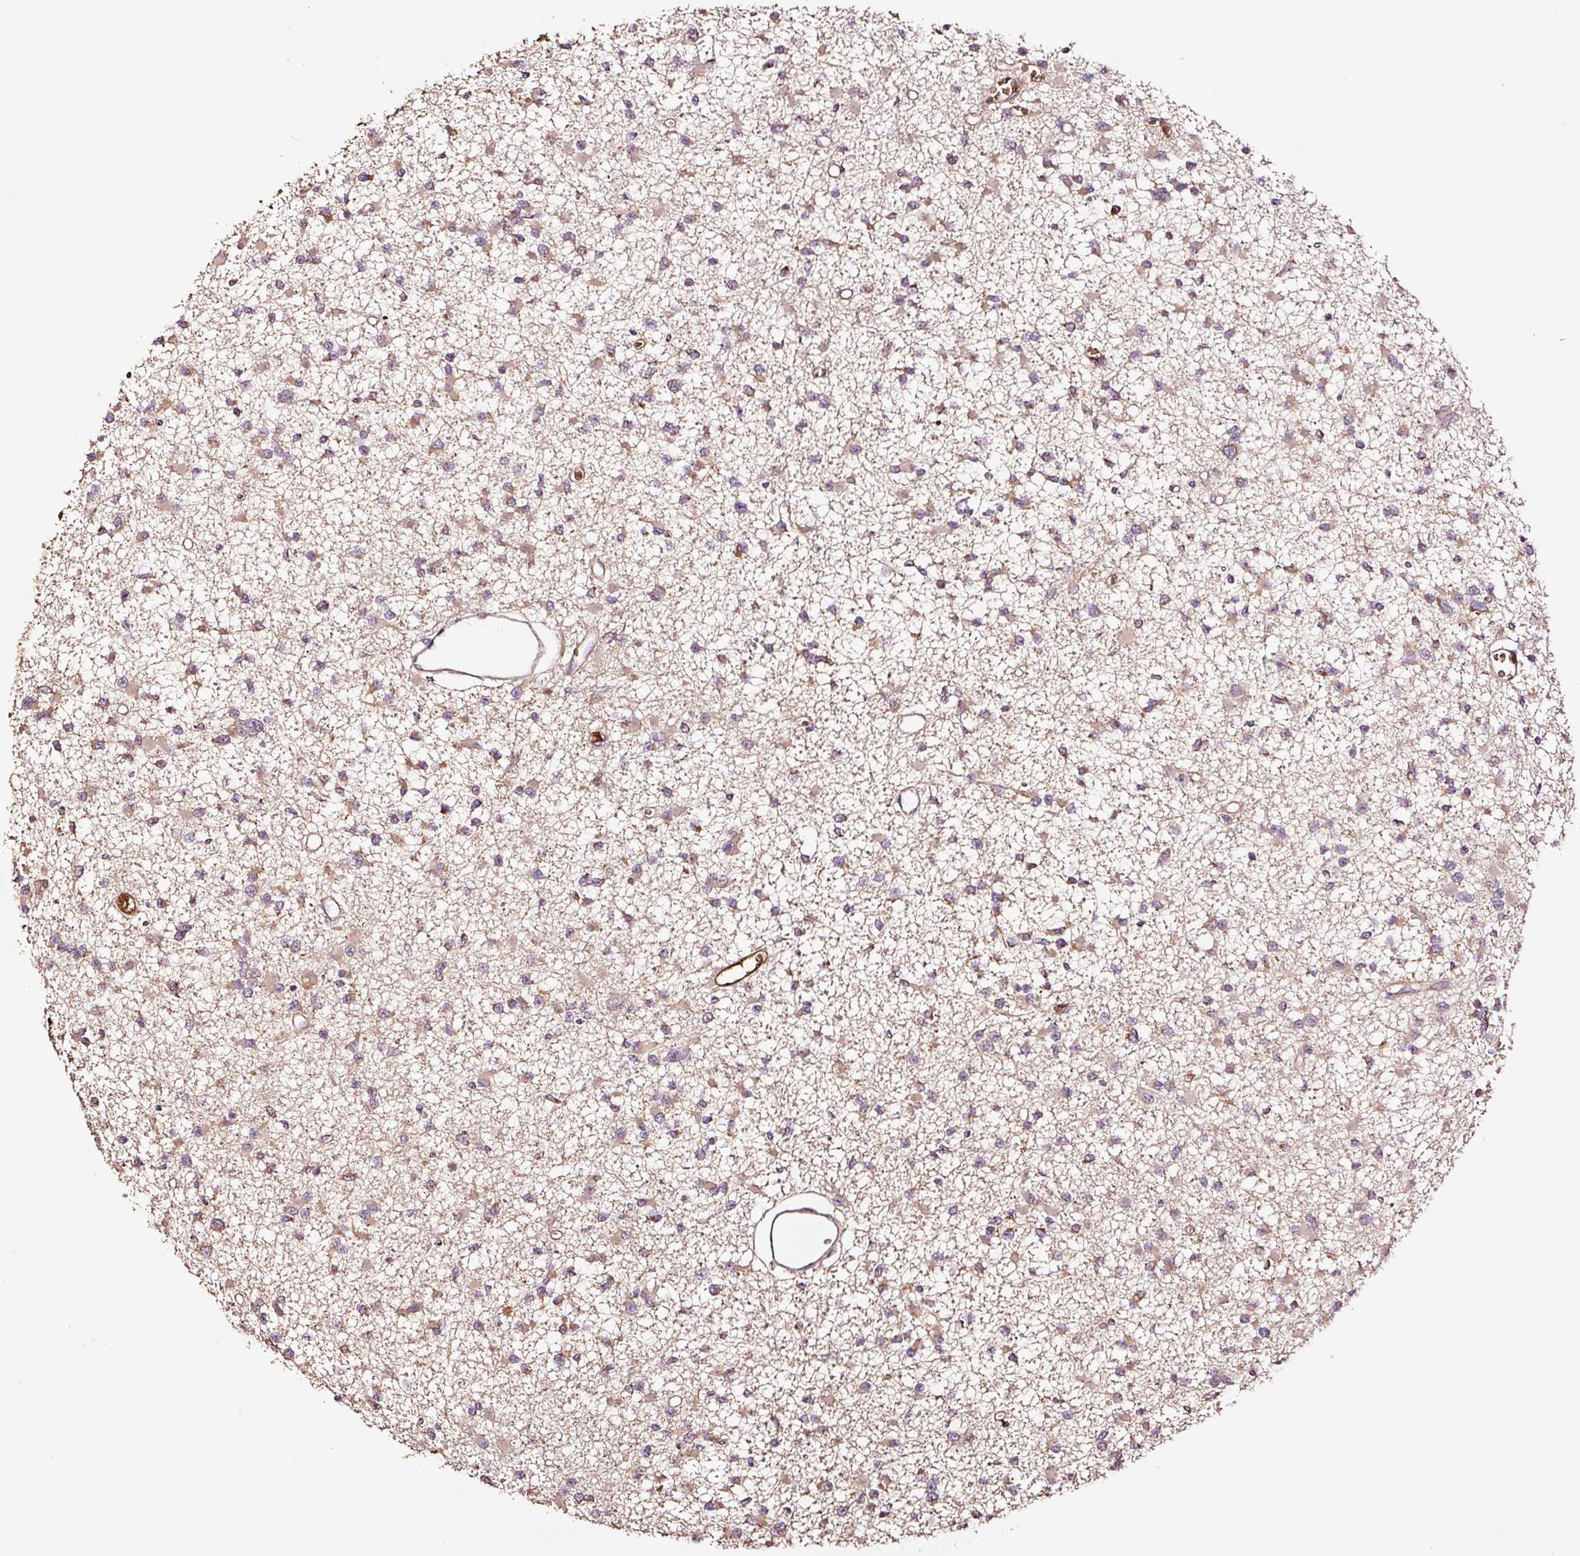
{"staining": {"intensity": "weak", "quantity": ">75%", "location": "cytoplasmic/membranous"}, "tissue": "glioma", "cell_type": "Tumor cells", "image_type": "cancer", "snomed": [{"axis": "morphology", "description": "Glioma, malignant, Low grade"}, {"axis": "topography", "description": "Brain"}], "caption": "Glioma stained for a protein (brown) exhibits weak cytoplasmic/membranous positive positivity in approximately >75% of tumor cells.", "gene": "PGLYRP2", "patient": {"sex": "female", "age": 22}}